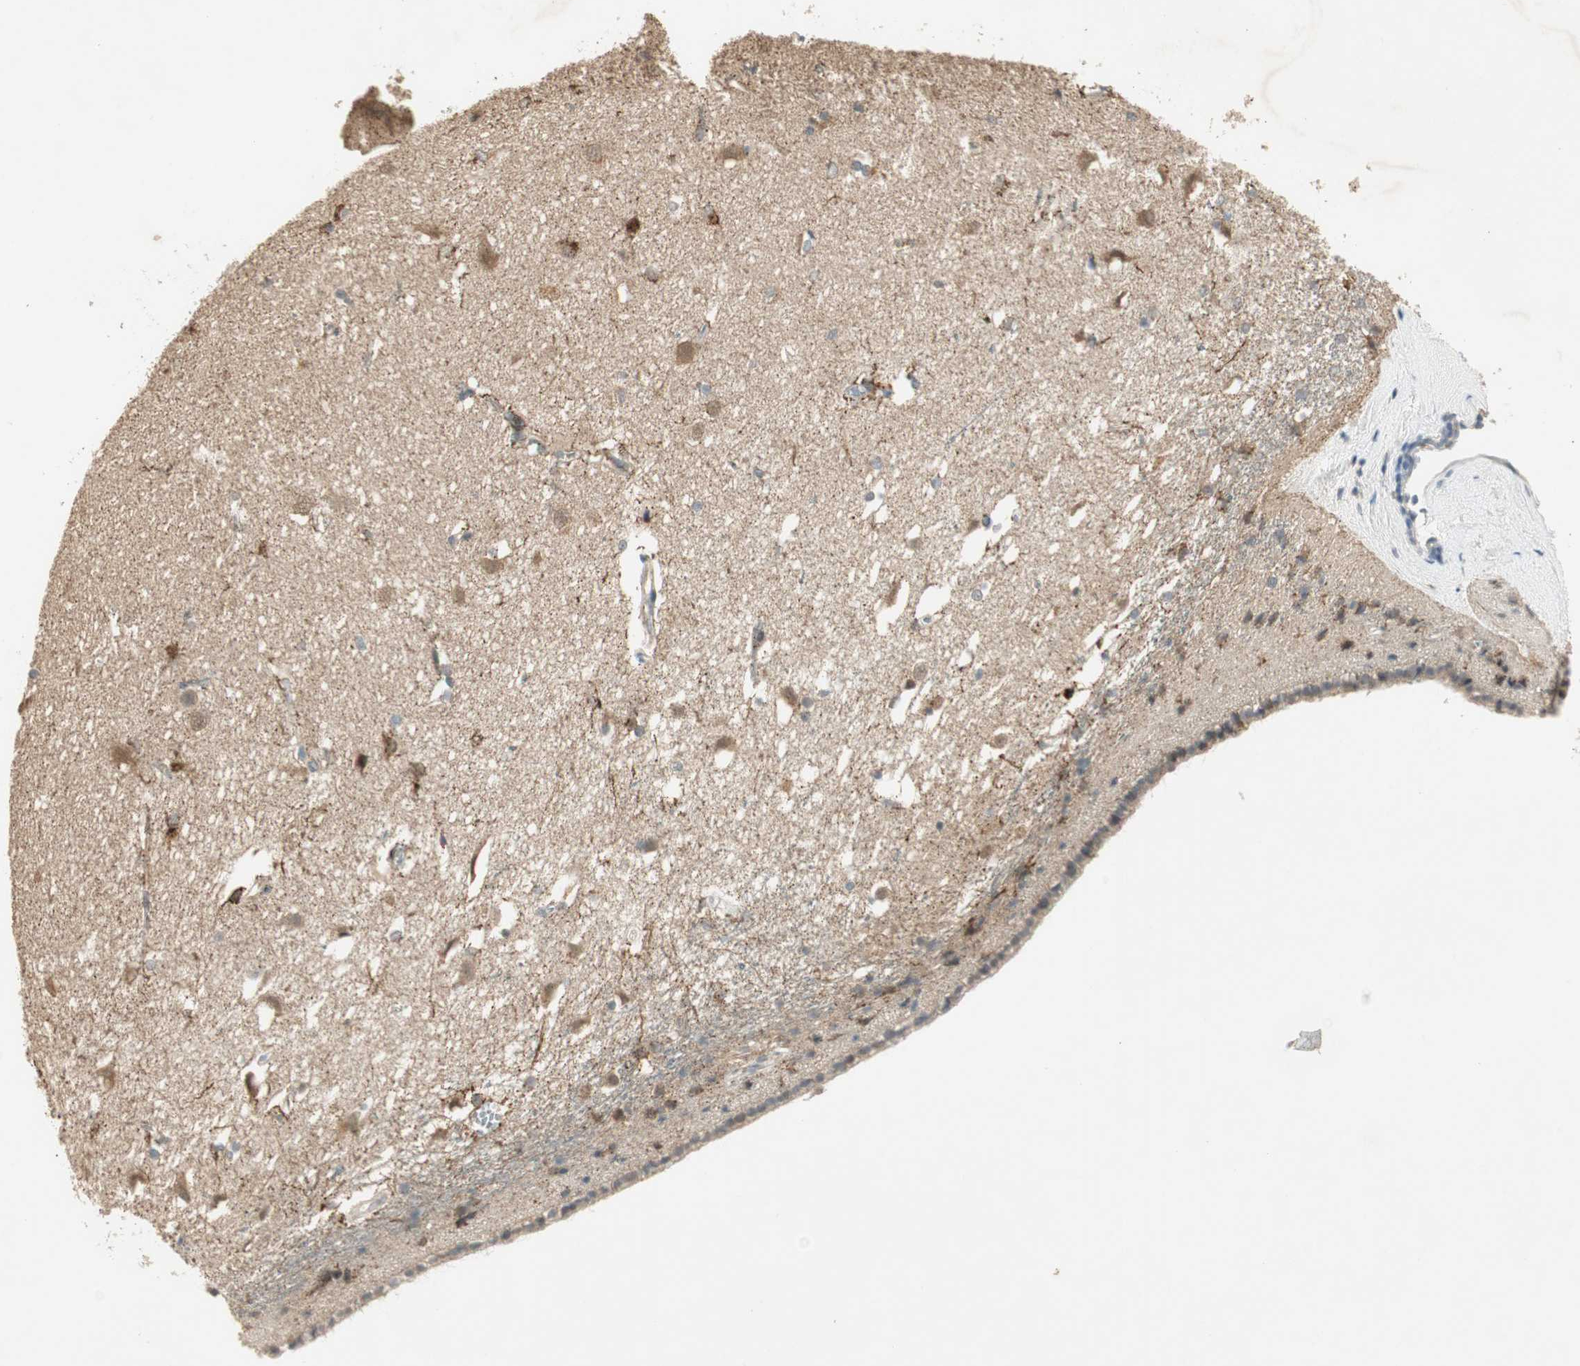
{"staining": {"intensity": "moderate", "quantity": "<25%", "location": "cytoplasmic/membranous,nuclear"}, "tissue": "caudate", "cell_type": "Glial cells", "image_type": "normal", "snomed": [{"axis": "morphology", "description": "Normal tissue, NOS"}, {"axis": "topography", "description": "Lateral ventricle wall"}], "caption": "Immunohistochemistry histopathology image of normal caudate stained for a protein (brown), which displays low levels of moderate cytoplasmic/membranous,nuclear positivity in approximately <25% of glial cells.", "gene": "USP2", "patient": {"sex": "female", "age": 19}}